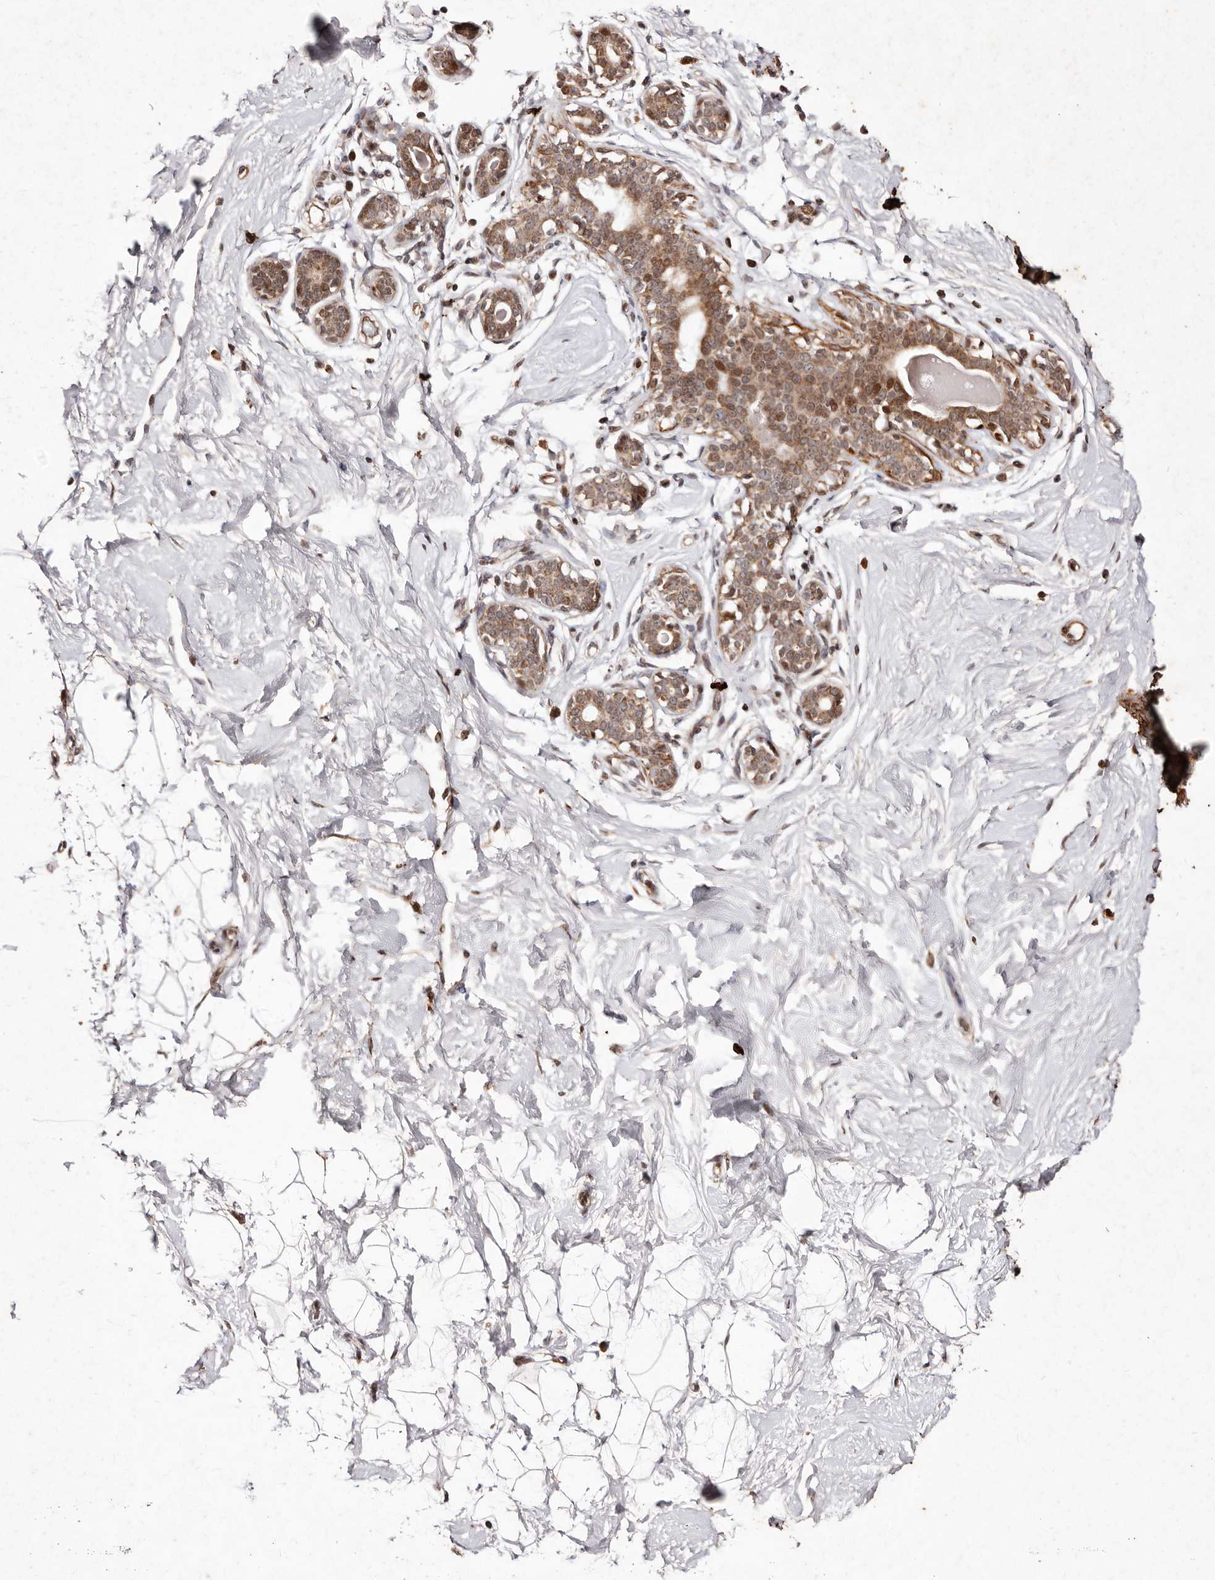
{"staining": {"intensity": "negative", "quantity": "none", "location": "none"}, "tissue": "breast", "cell_type": "Adipocytes", "image_type": "normal", "snomed": [{"axis": "morphology", "description": "Normal tissue, NOS"}, {"axis": "morphology", "description": "Adenoma, NOS"}, {"axis": "topography", "description": "Breast"}], "caption": "This is a image of immunohistochemistry staining of normal breast, which shows no staining in adipocytes. (DAB immunohistochemistry with hematoxylin counter stain).", "gene": "HIVEP3", "patient": {"sex": "female", "age": 23}}